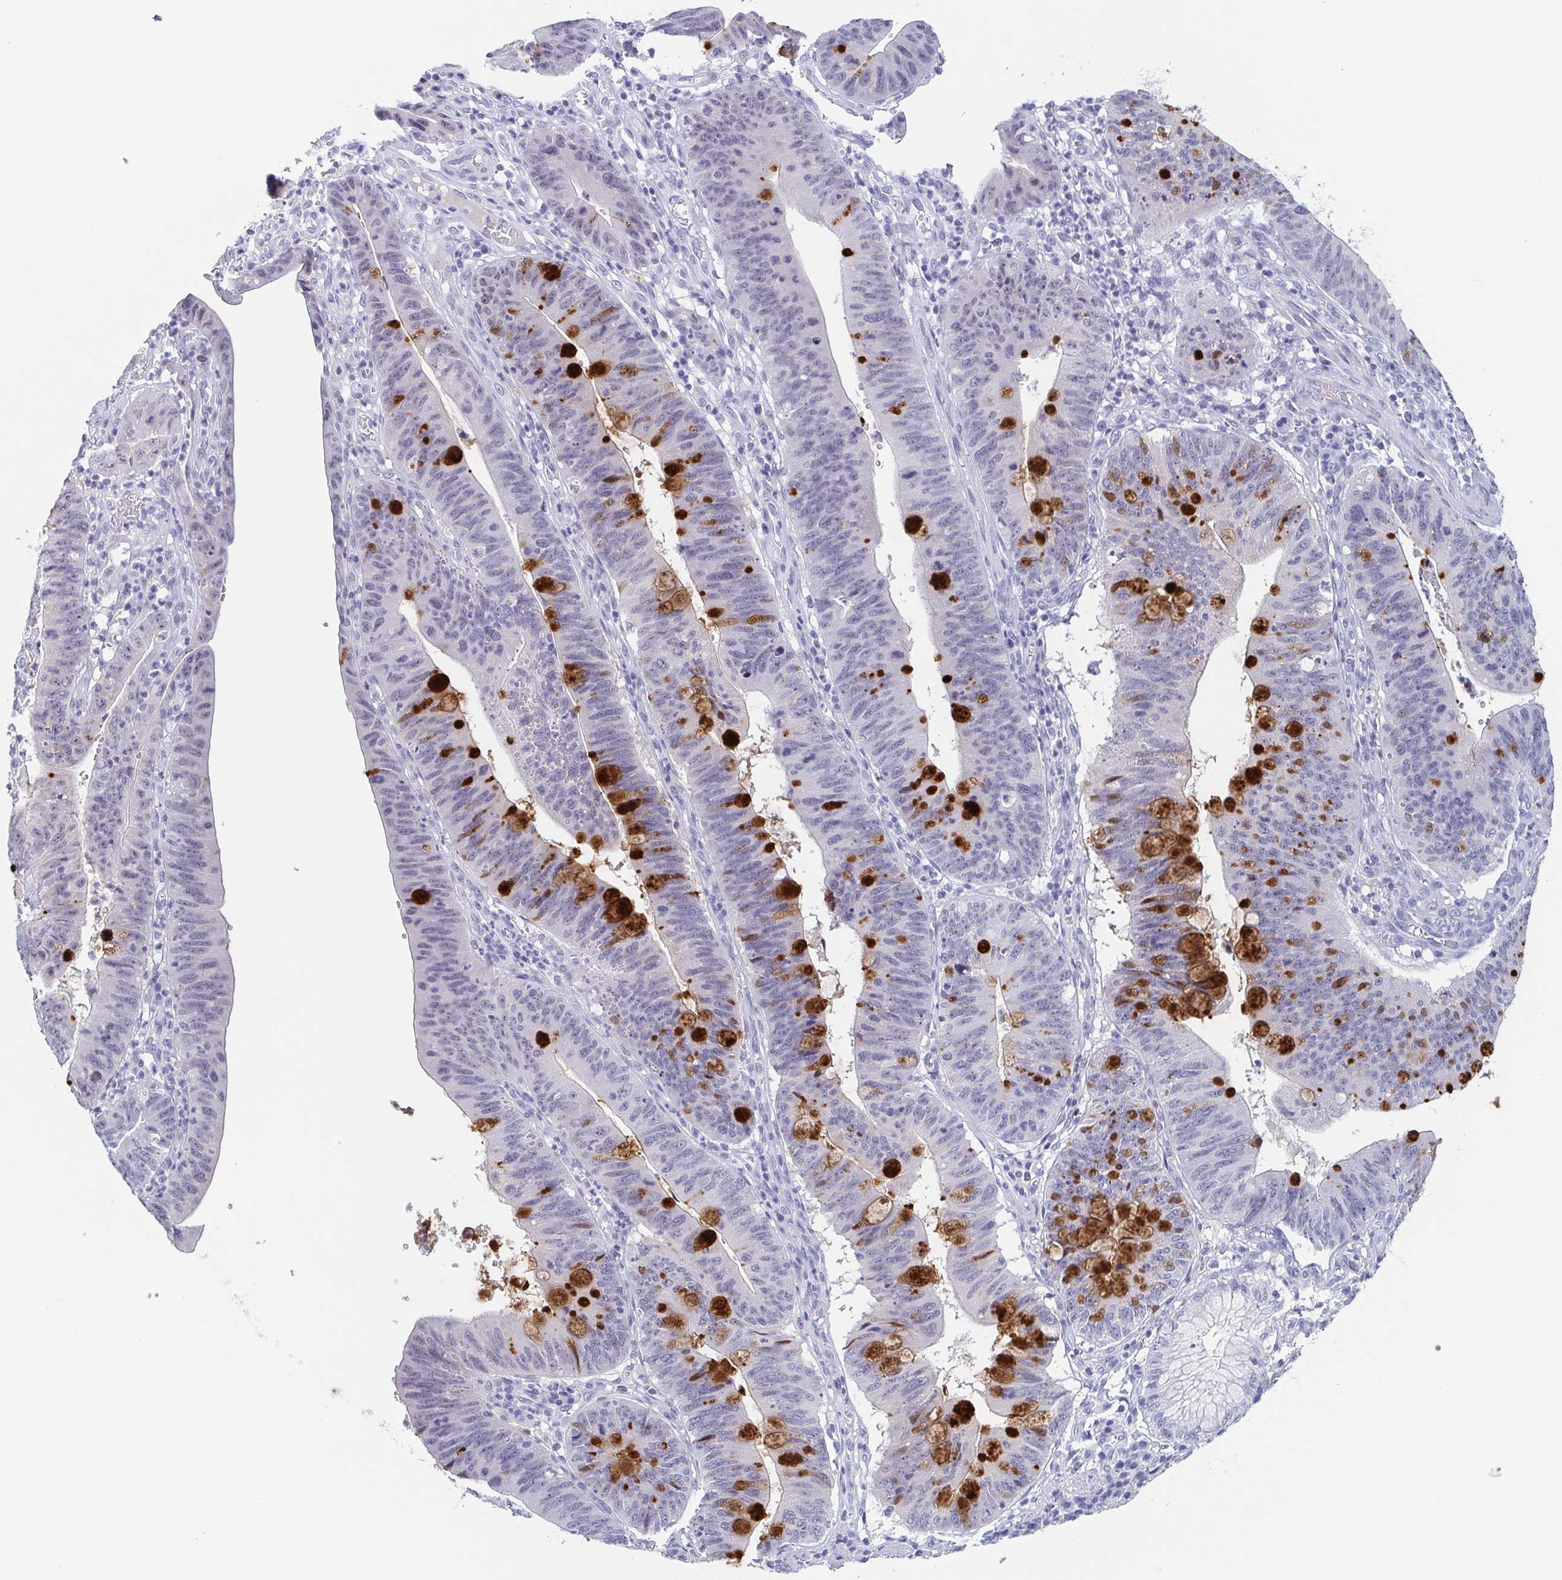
{"staining": {"intensity": "strong", "quantity": "<25%", "location": "cytoplasmic/membranous"}, "tissue": "stomach cancer", "cell_type": "Tumor cells", "image_type": "cancer", "snomed": [{"axis": "morphology", "description": "Adenocarcinoma, NOS"}, {"axis": "topography", "description": "Stomach"}], "caption": "Immunohistochemistry (IHC) micrograph of human stomach adenocarcinoma stained for a protein (brown), which displays medium levels of strong cytoplasmic/membranous staining in approximately <25% of tumor cells.", "gene": "REG4", "patient": {"sex": "male", "age": 59}}